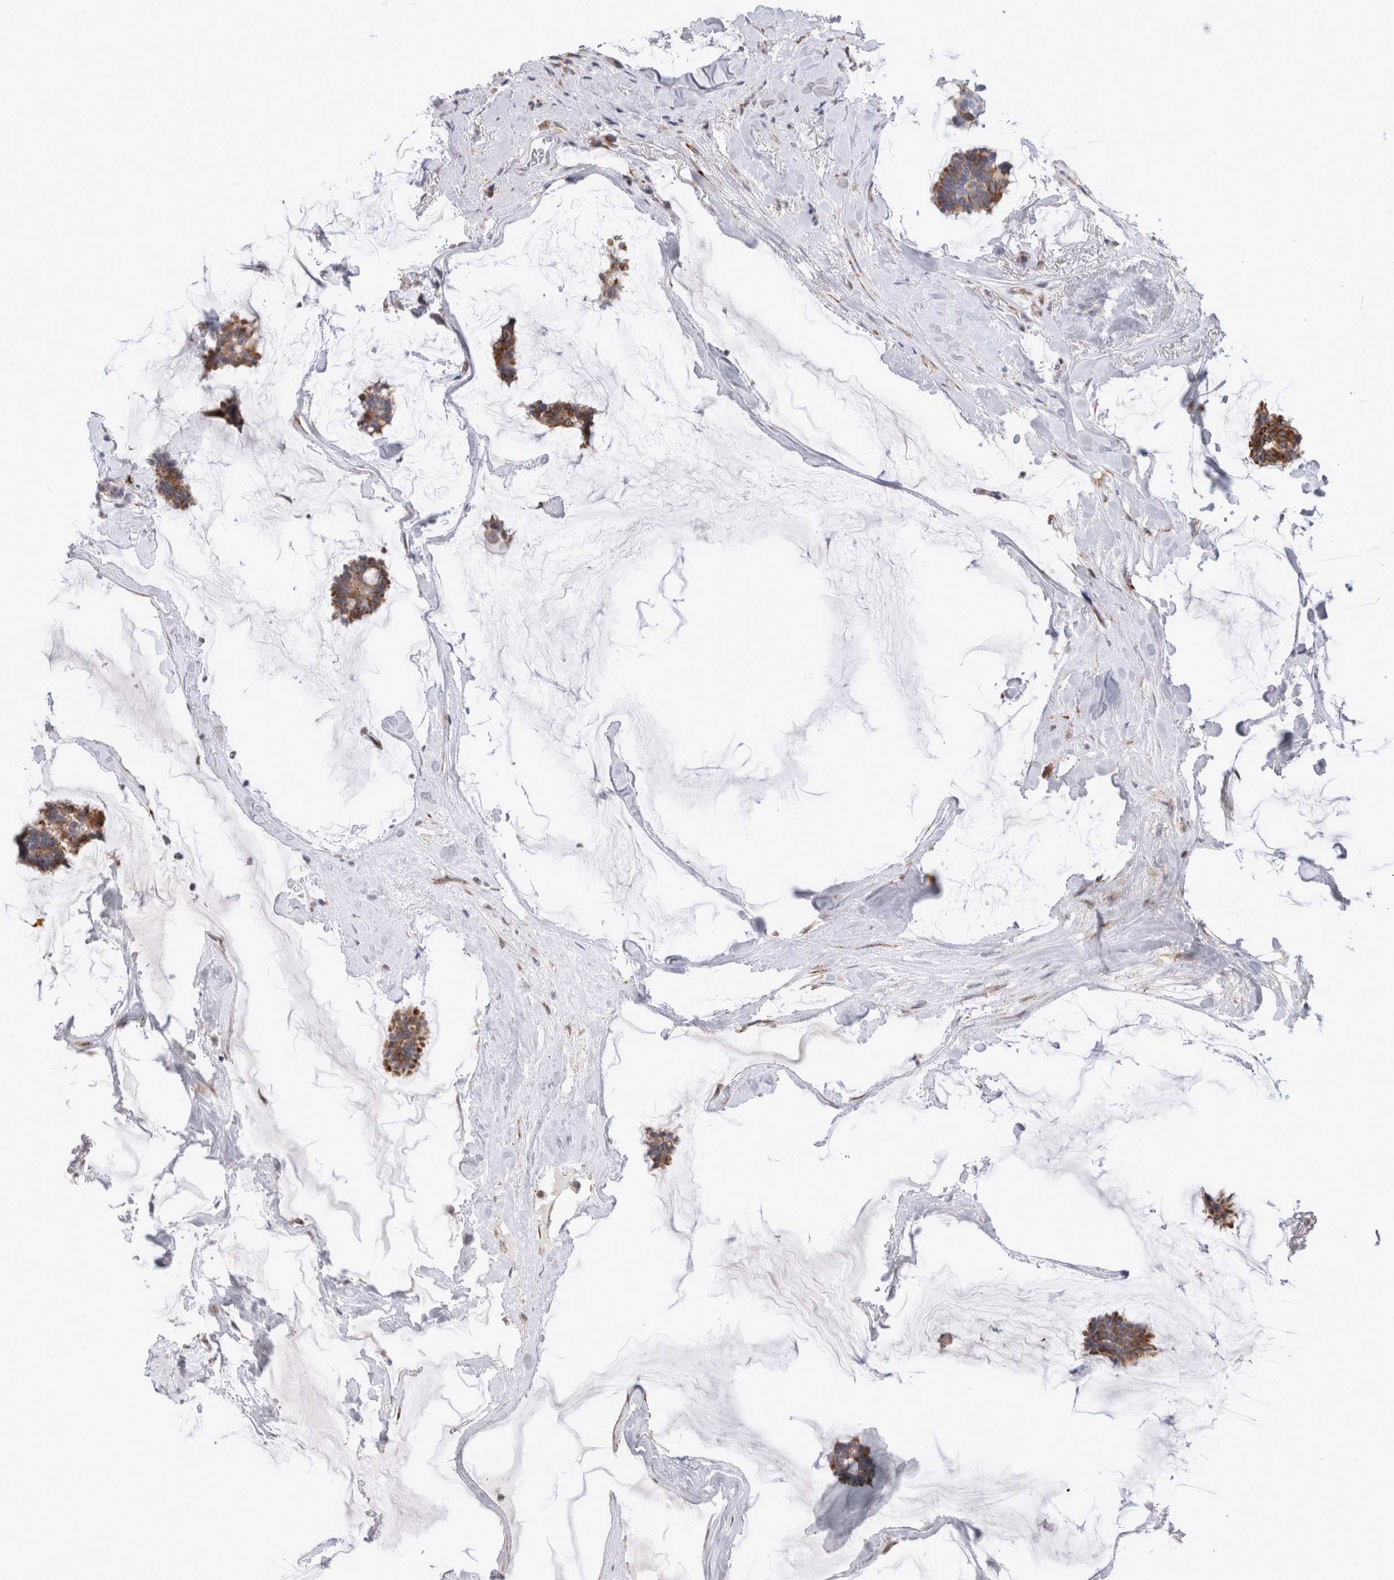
{"staining": {"intensity": "strong", "quantity": ">75%", "location": "cytoplasmic/membranous"}, "tissue": "breast cancer", "cell_type": "Tumor cells", "image_type": "cancer", "snomed": [{"axis": "morphology", "description": "Duct carcinoma"}, {"axis": "topography", "description": "Breast"}], "caption": "Immunohistochemical staining of human breast cancer (intraductal carcinoma) exhibits high levels of strong cytoplasmic/membranous protein positivity in about >75% of tumor cells. The staining is performed using DAB (3,3'-diaminobenzidine) brown chromogen to label protein expression. The nuclei are counter-stained blue using hematoxylin.", "gene": "TRMT9B", "patient": {"sex": "female", "age": 93}}